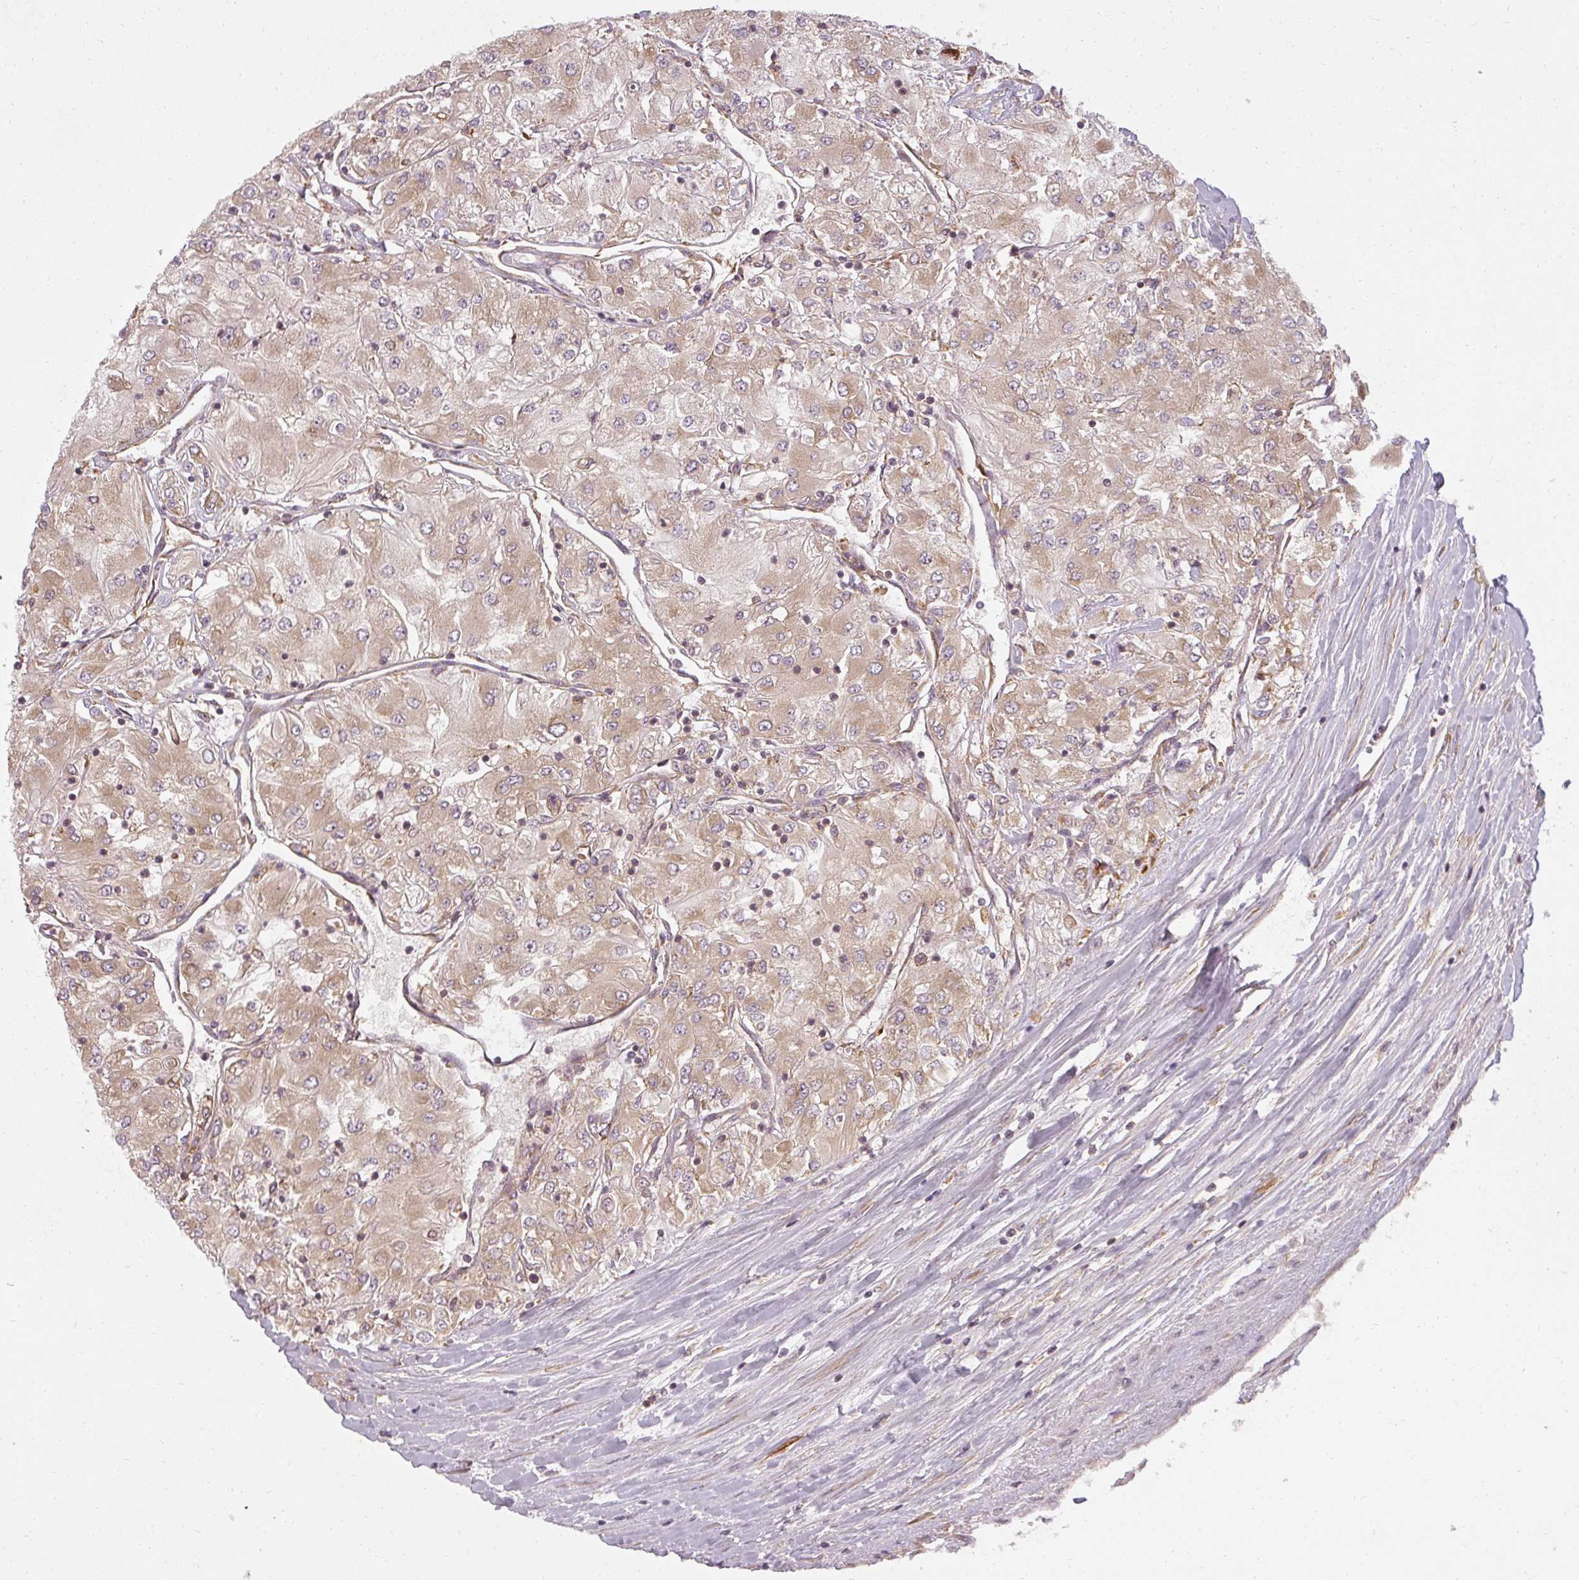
{"staining": {"intensity": "moderate", "quantity": ">75%", "location": "cytoplasmic/membranous"}, "tissue": "renal cancer", "cell_type": "Tumor cells", "image_type": "cancer", "snomed": [{"axis": "morphology", "description": "Adenocarcinoma, NOS"}, {"axis": "topography", "description": "Kidney"}], "caption": "The image demonstrates staining of renal cancer, revealing moderate cytoplasmic/membranous protein expression (brown color) within tumor cells.", "gene": "RPL24", "patient": {"sex": "male", "age": 80}}